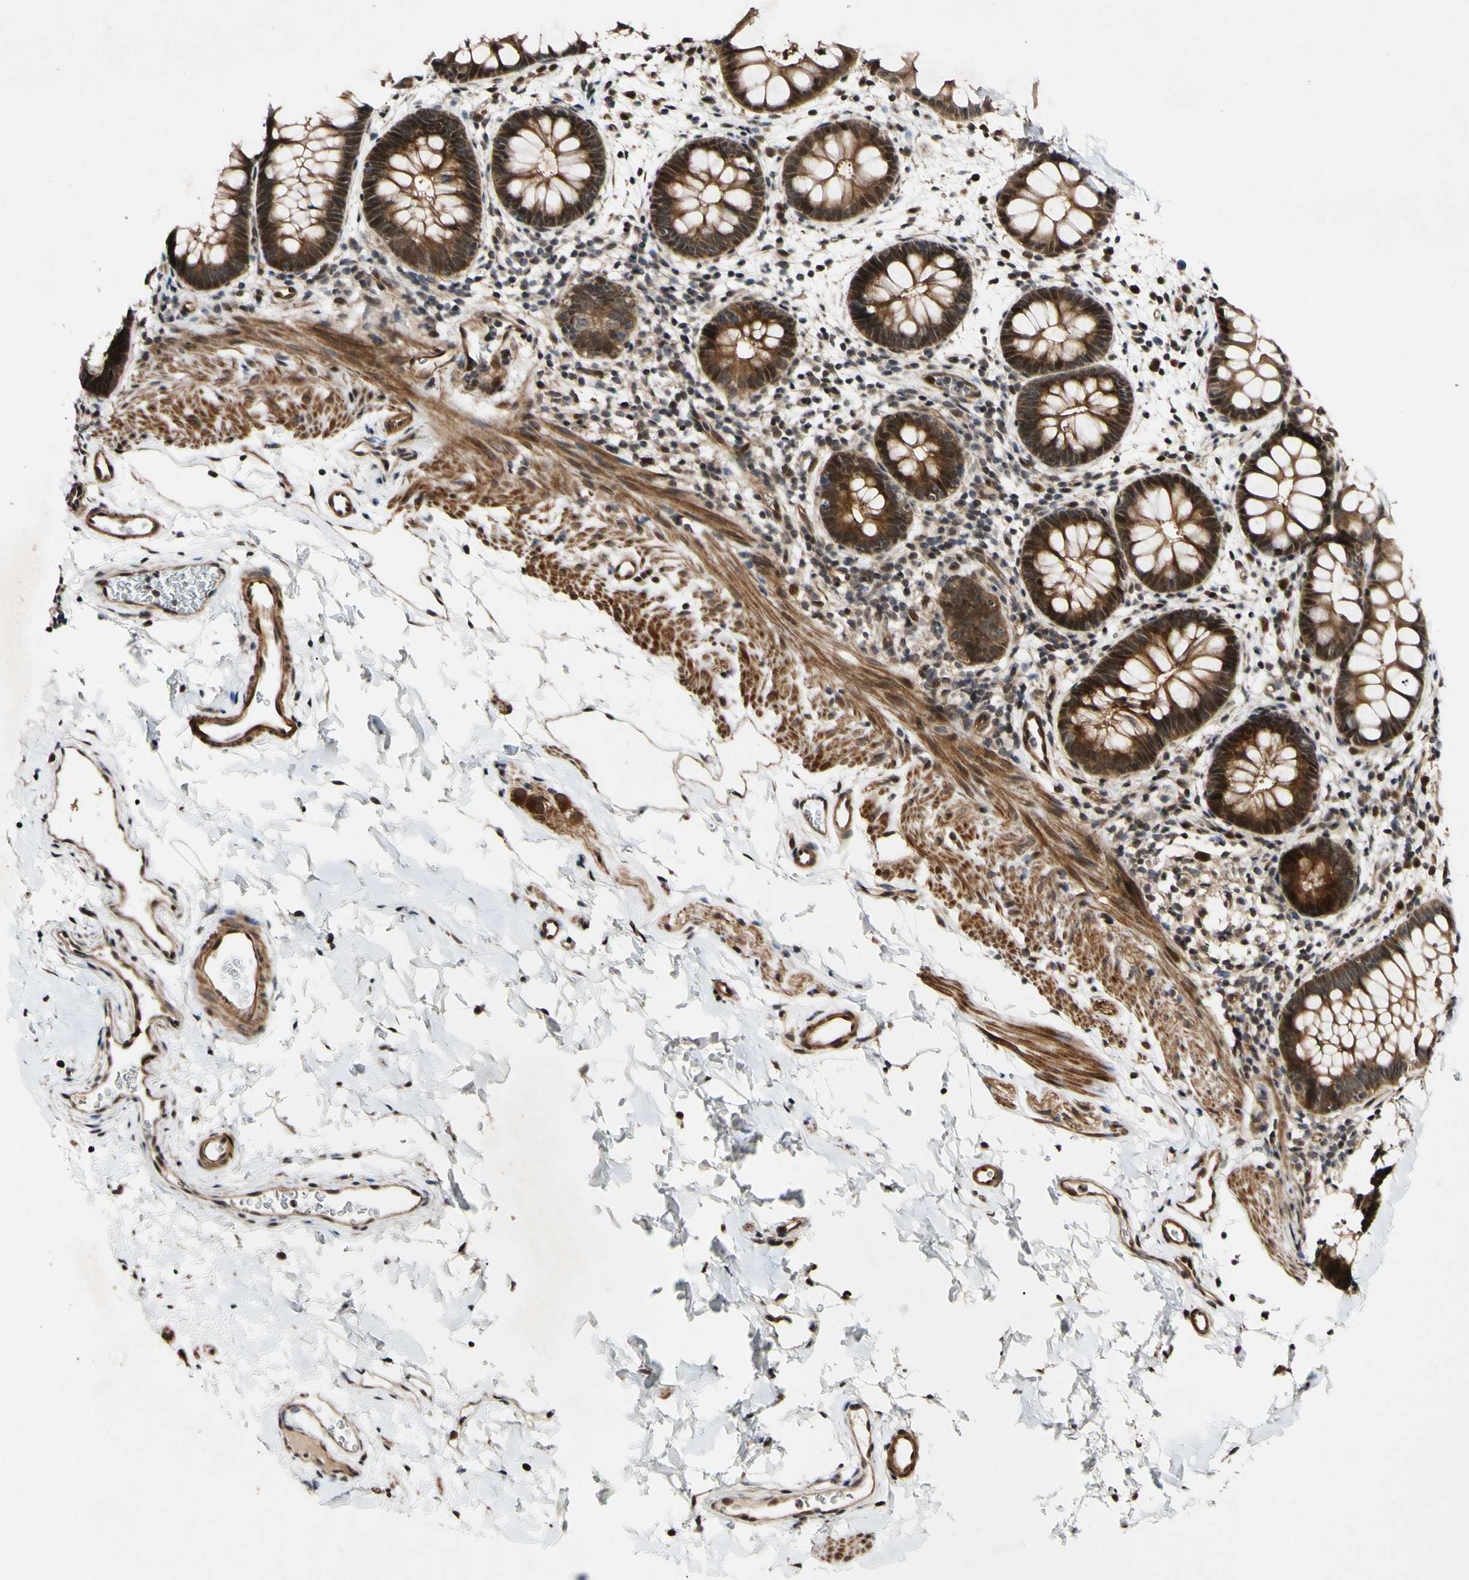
{"staining": {"intensity": "moderate", "quantity": ">75%", "location": "cytoplasmic/membranous,nuclear"}, "tissue": "rectum", "cell_type": "Glandular cells", "image_type": "normal", "snomed": [{"axis": "morphology", "description": "Normal tissue, NOS"}, {"axis": "topography", "description": "Rectum"}], "caption": "A medium amount of moderate cytoplasmic/membranous,nuclear staining is appreciated in approximately >75% of glandular cells in benign rectum. (DAB IHC with brightfield microscopy, high magnification).", "gene": "CSNK1E", "patient": {"sex": "female", "age": 24}}